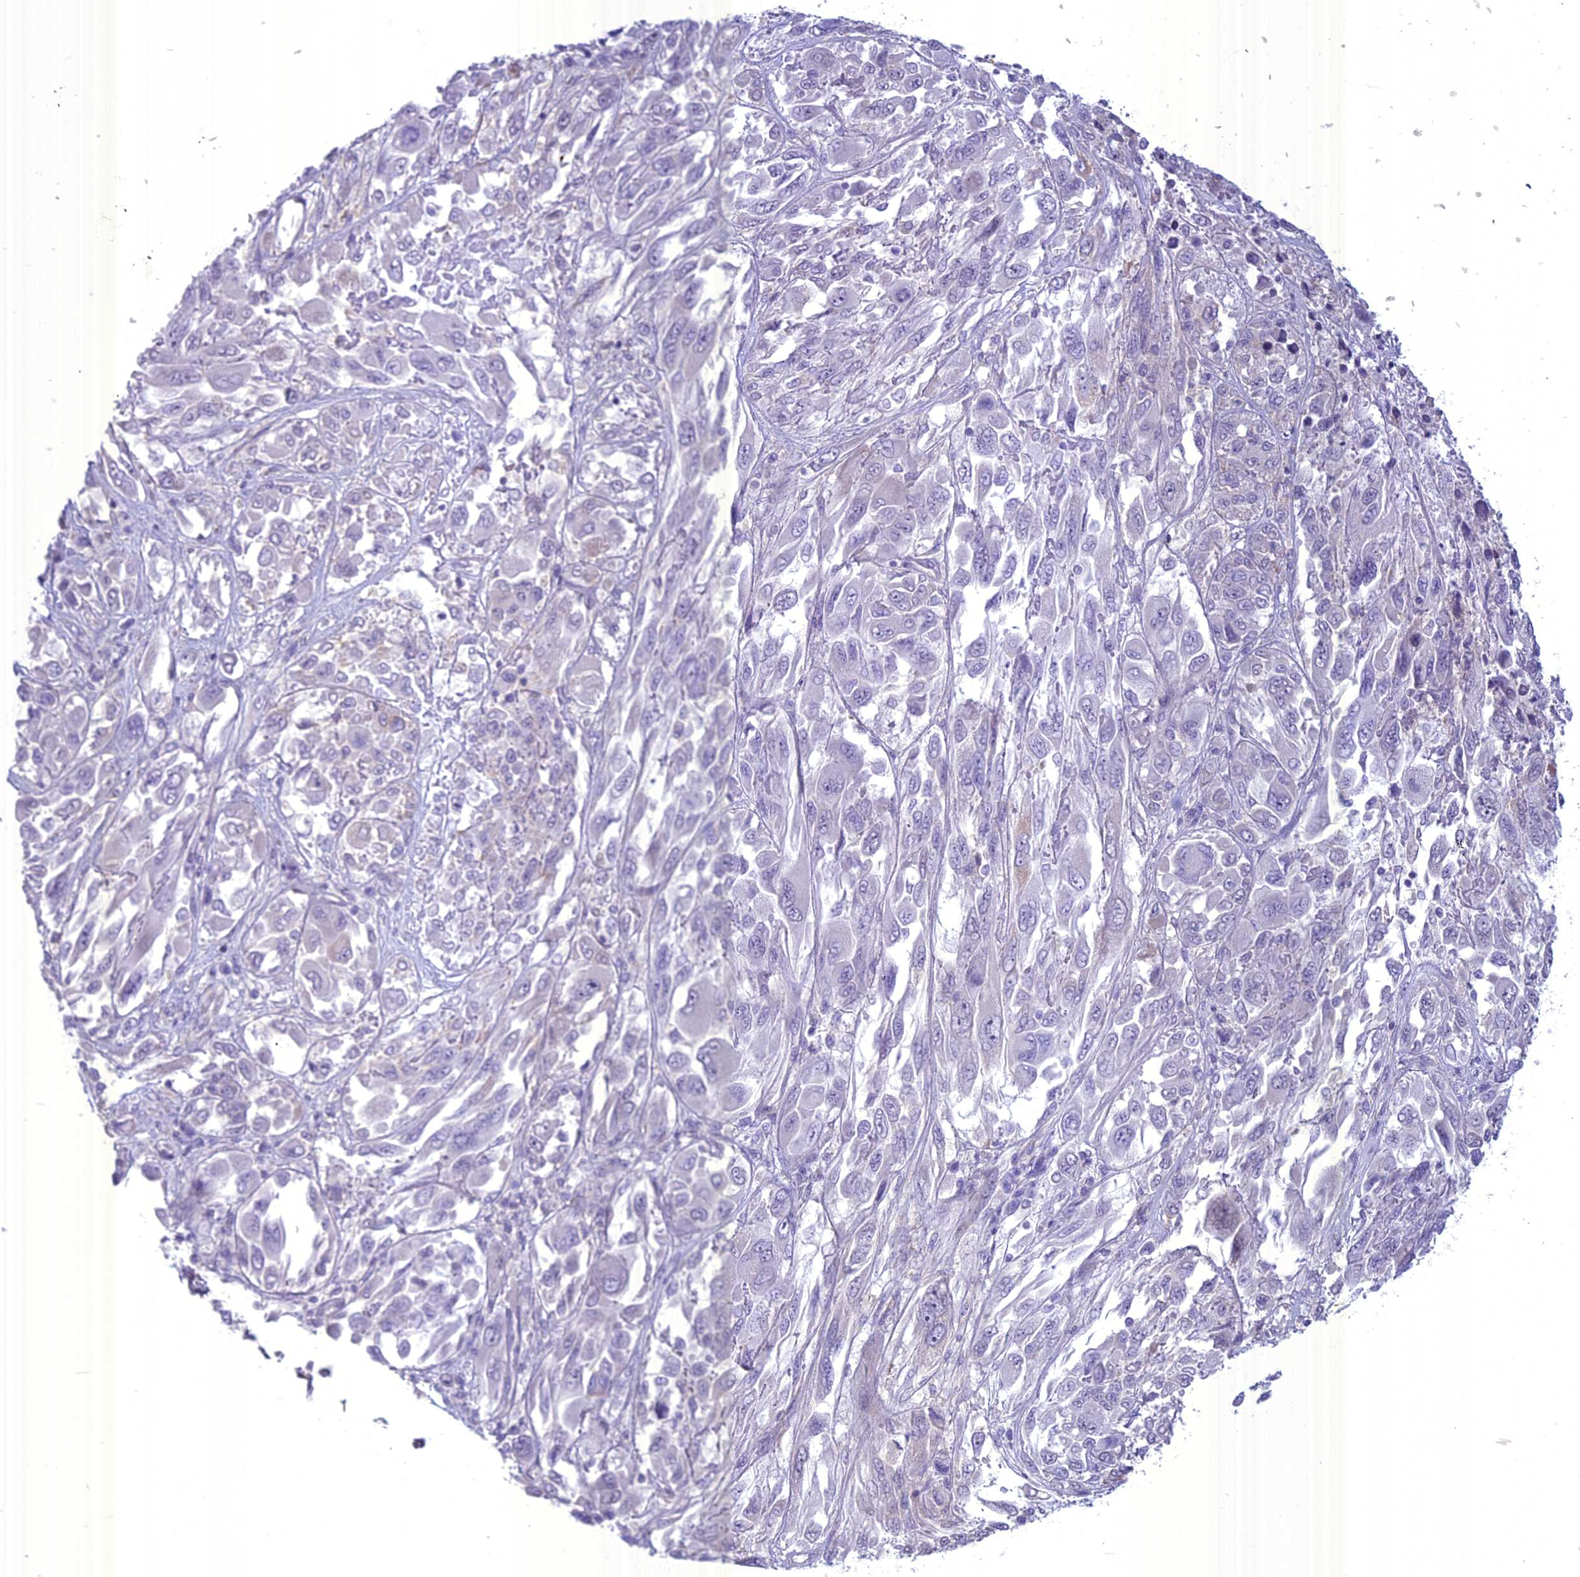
{"staining": {"intensity": "negative", "quantity": "none", "location": "none"}, "tissue": "melanoma", "cell_type": "Tumor cells", "image_type": "cancer", "snomed": [{"axis": "morphology", "description": "Malignant melanoma, NOS"}, {"axis": "topography", "description": "Skin"}], "caption": "Human melanoma stained for a protein using immunohistochemistry demonstrates no staining in tumor cells.", "gene": "SPHKAP", "patient": {"sex": "female", "age": 91}}